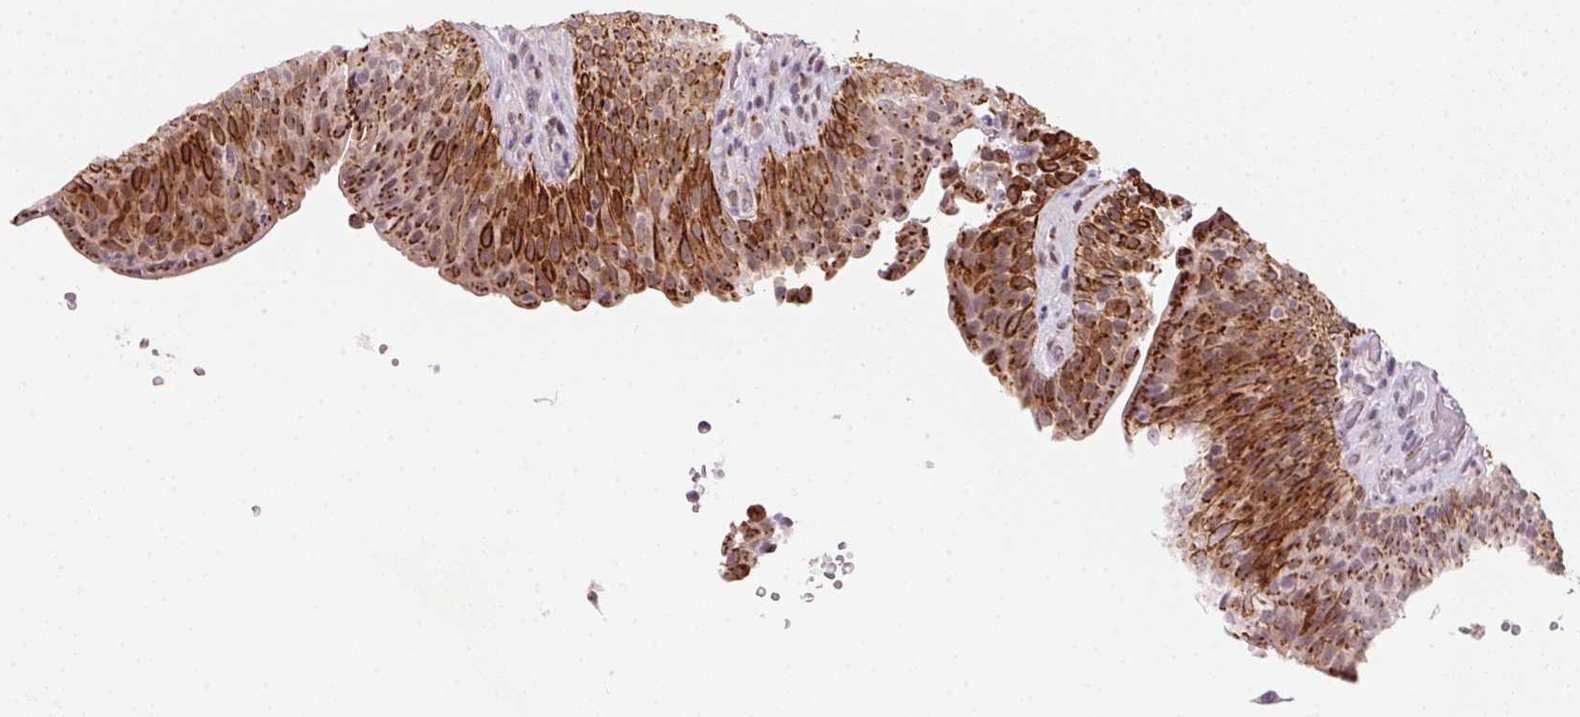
{"staining": {"intensity": "strong", "quantity": "25%-75%", "location": "cytoplasmic/membranous"}, "tissue": "urinary bladder", "cell_type": "Urothelial cells", "image_type": "normal", "snomed": [{"axis": "morphology", "description": "Normal tissue, NOS"}, {"axis": "topography", "description": "Urinary bladder"}, {"axis": "topography", "description": "Peripheral nerve tissue"}], "caption": "DAB immunohistochemical staining of unremarkable human urinary bladder displays strong cytoplasmic/membranous protein staining in about 25%-75% of urothelial cells.", "gene": "RAB22A", "patient": {"sex": "male", "age": 66}}